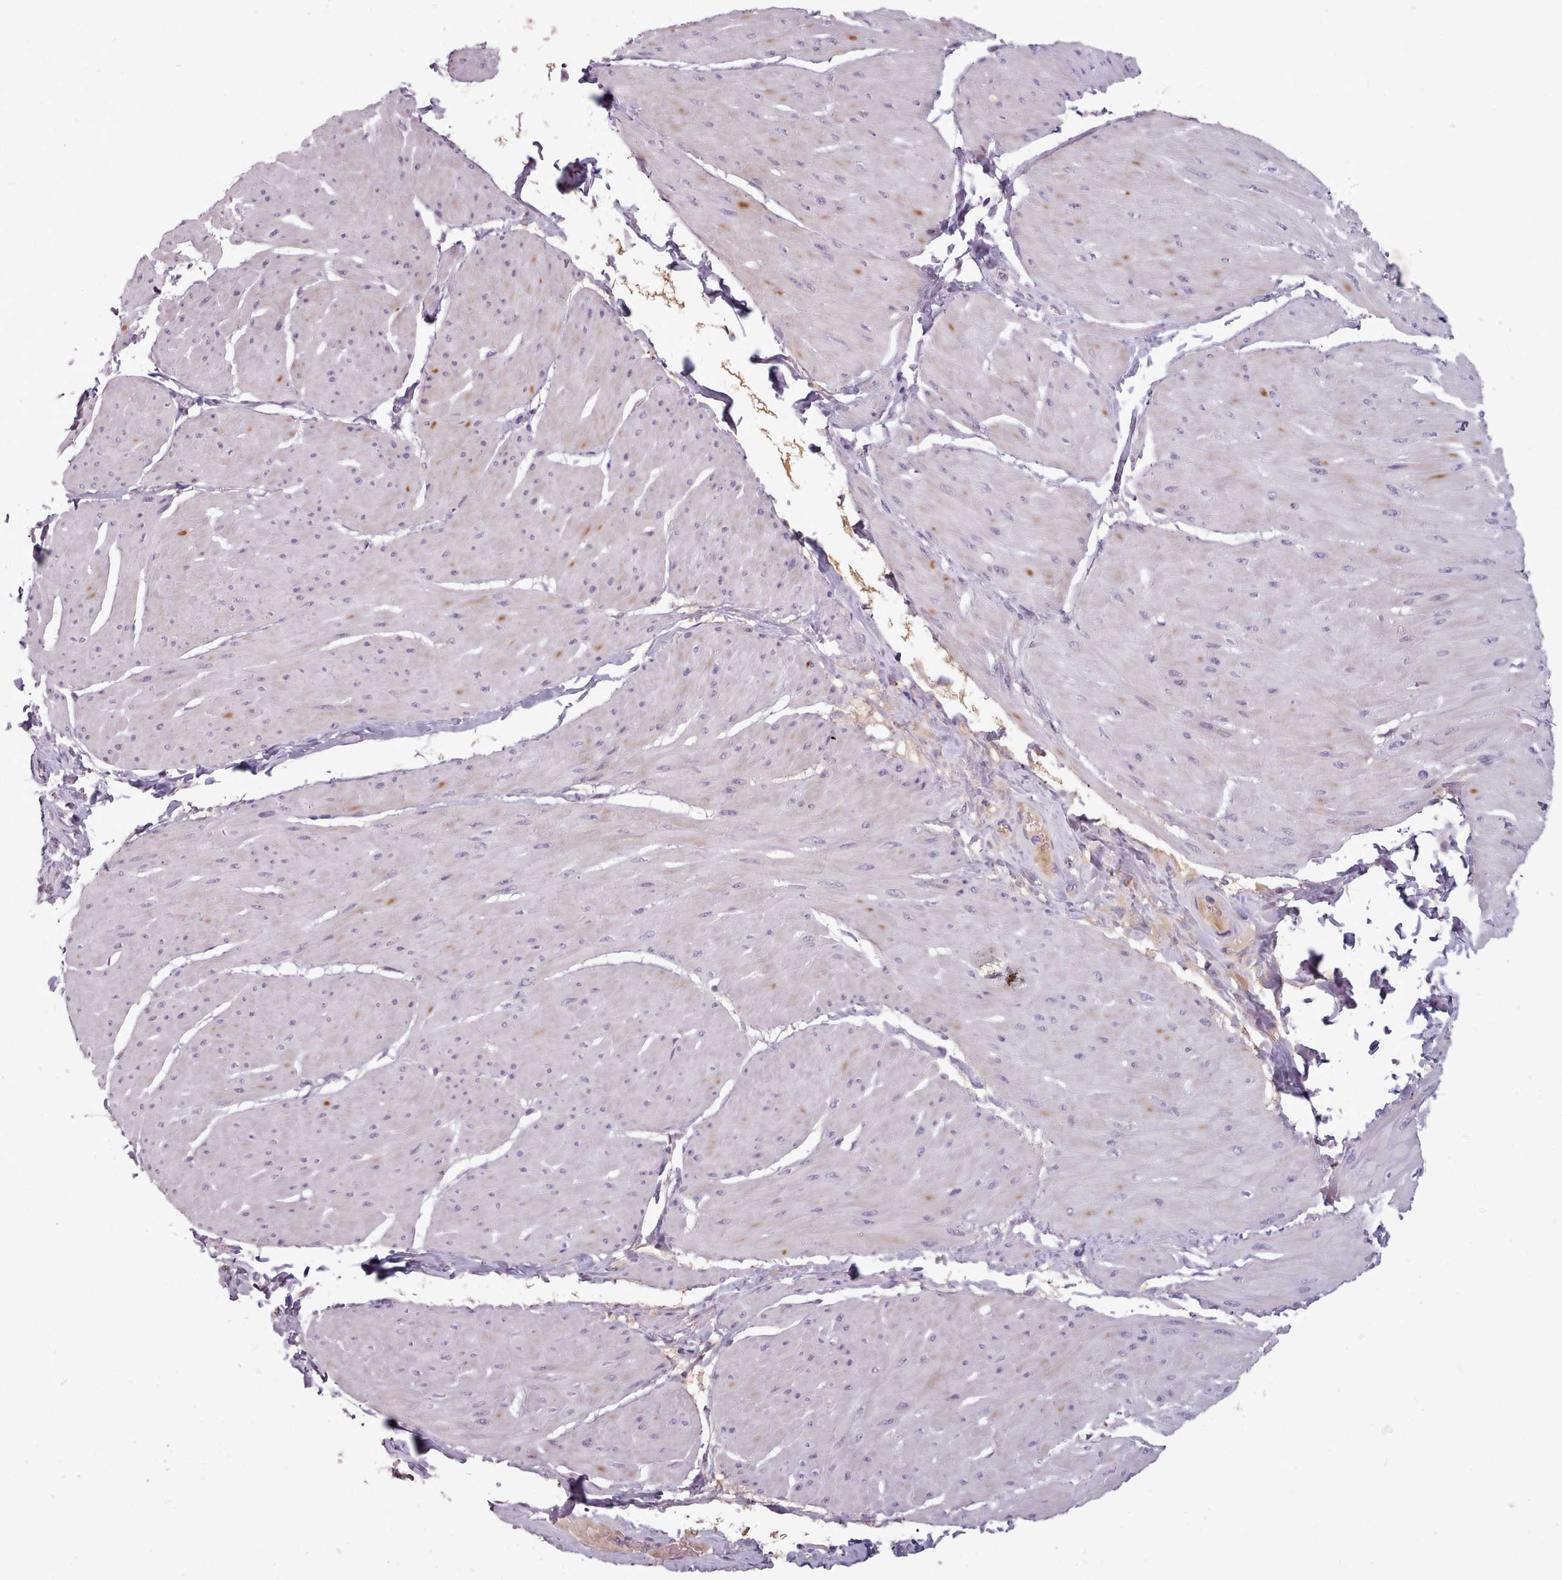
{"staining": {"intensity": "weak", "quantity": "<25%", "location": "cytoplasmic/membranous"}, "tissue": "smooth muscle", "cell_type": "Smooth muscle cells", "image_type": "normal", "snomed": [{"axis": "morphology", "description": "Urothelial carcinoma, High grade"}, {"axis": "topography", "description": "Urinary bladder"}], "caption": "Smooth muscle cells show no significant positivity in unremarkable smooth muscle. (Brightfield microscopy of DAB immunohistochemistry (IHC) at high magnification).", "gene": "PBX4", "patient": {"sex": "male", "age": 46}}